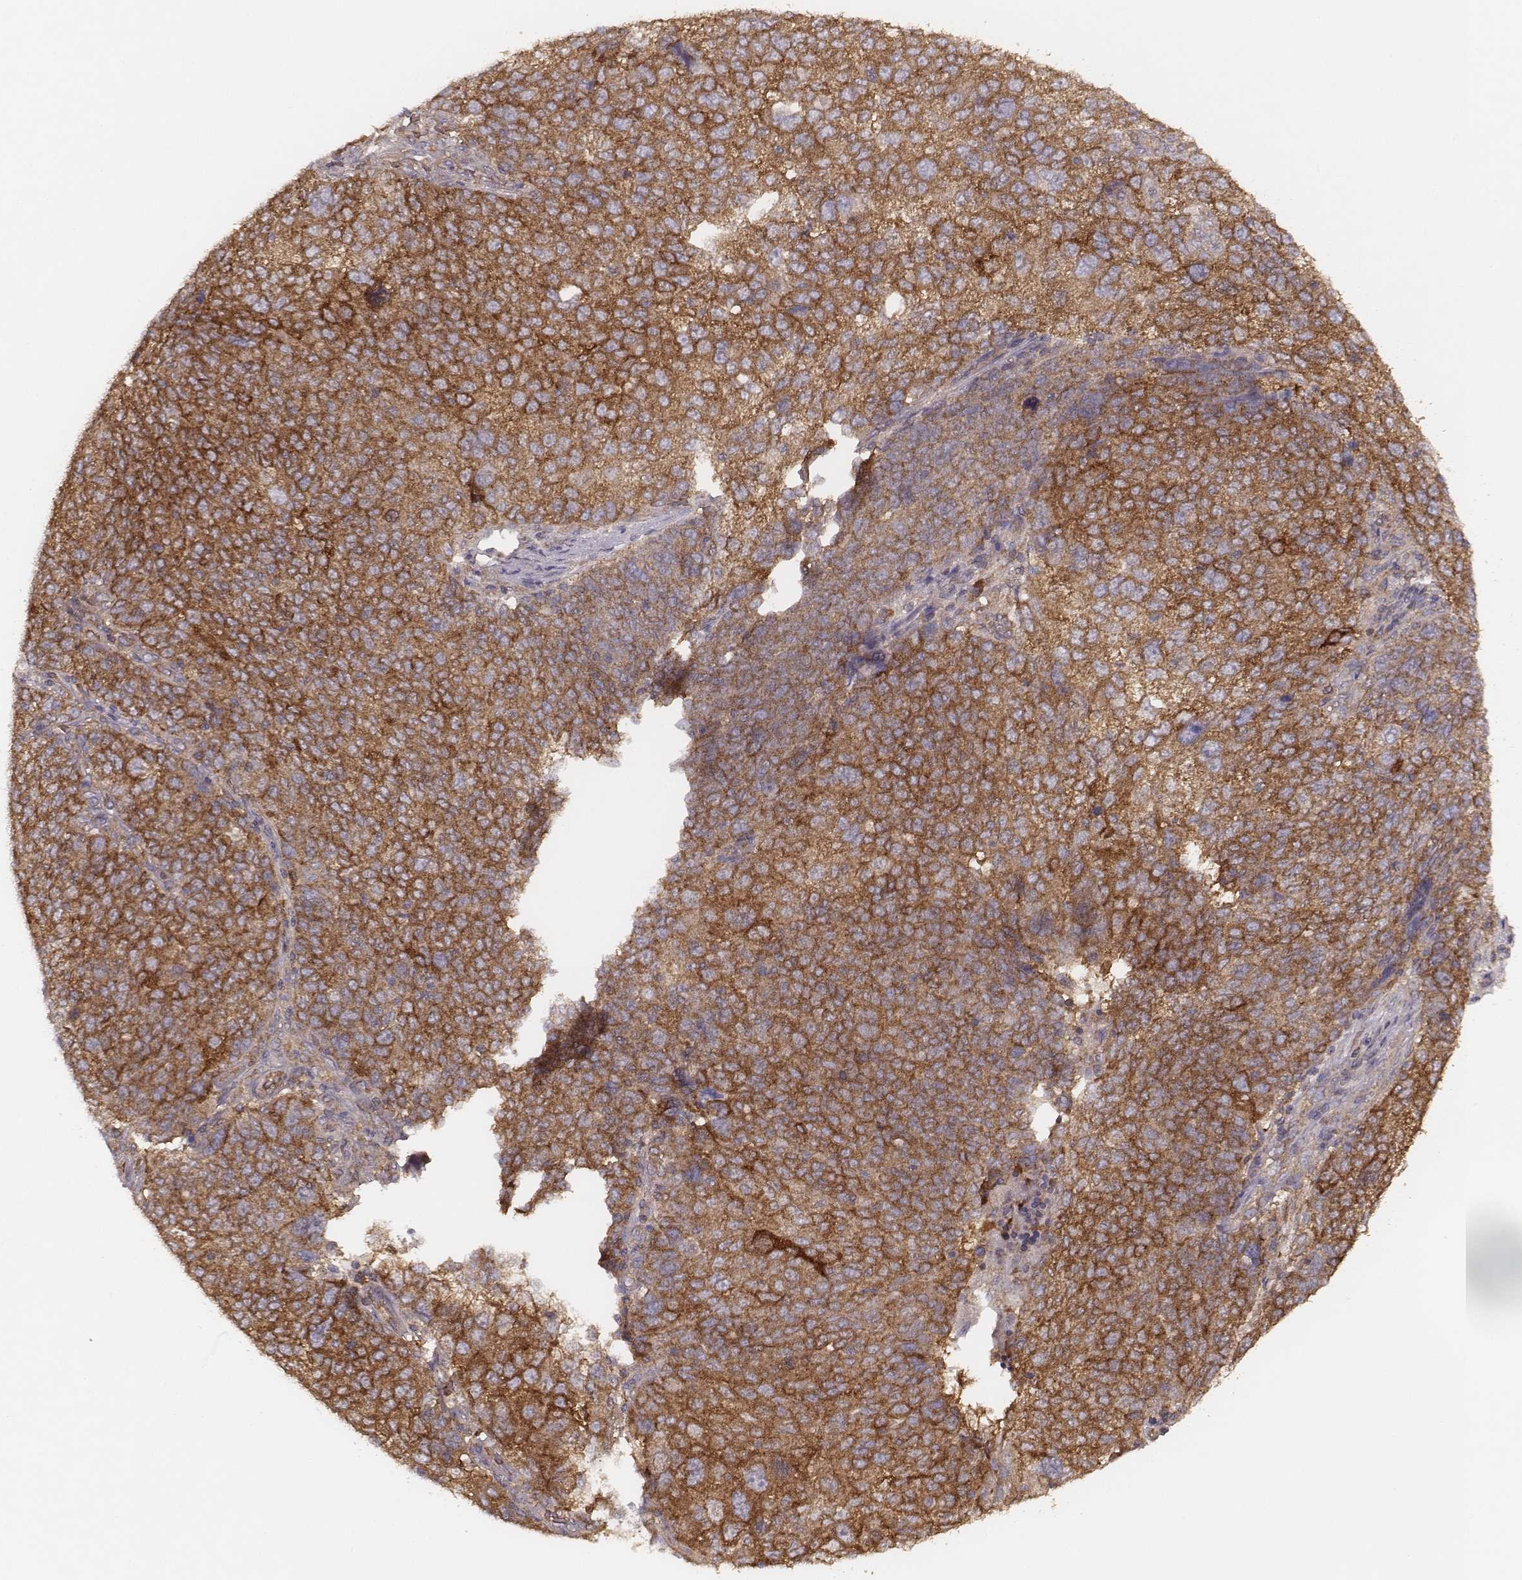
{"staining": {"intensity": "strong", "quantity": ">75%", "location": "cytoplasmic/membranous"}, "tissue": "ovarian cancer", "cell_type": "Tumor cells", "image_type": "cancer", "snomed": [{"axis": "morphology", "description": "Carcinoma, endometroid"}, {"axis": "topography", "description": "Ovary"}], "caption": "Tumor cells demonstrate high levels of strong cytoplasmic/membranous positivity in approximately >75% of cells in ovarian endometroid carcinoma. The staining is performed using DAB (3,3'-diaminobenzidine) brown chromogen to label protein expression. The nuclei are counter-stained blue using hematoxylin.", "gene": "CARS1", "patient": {"sex": "female", "age": 58}}